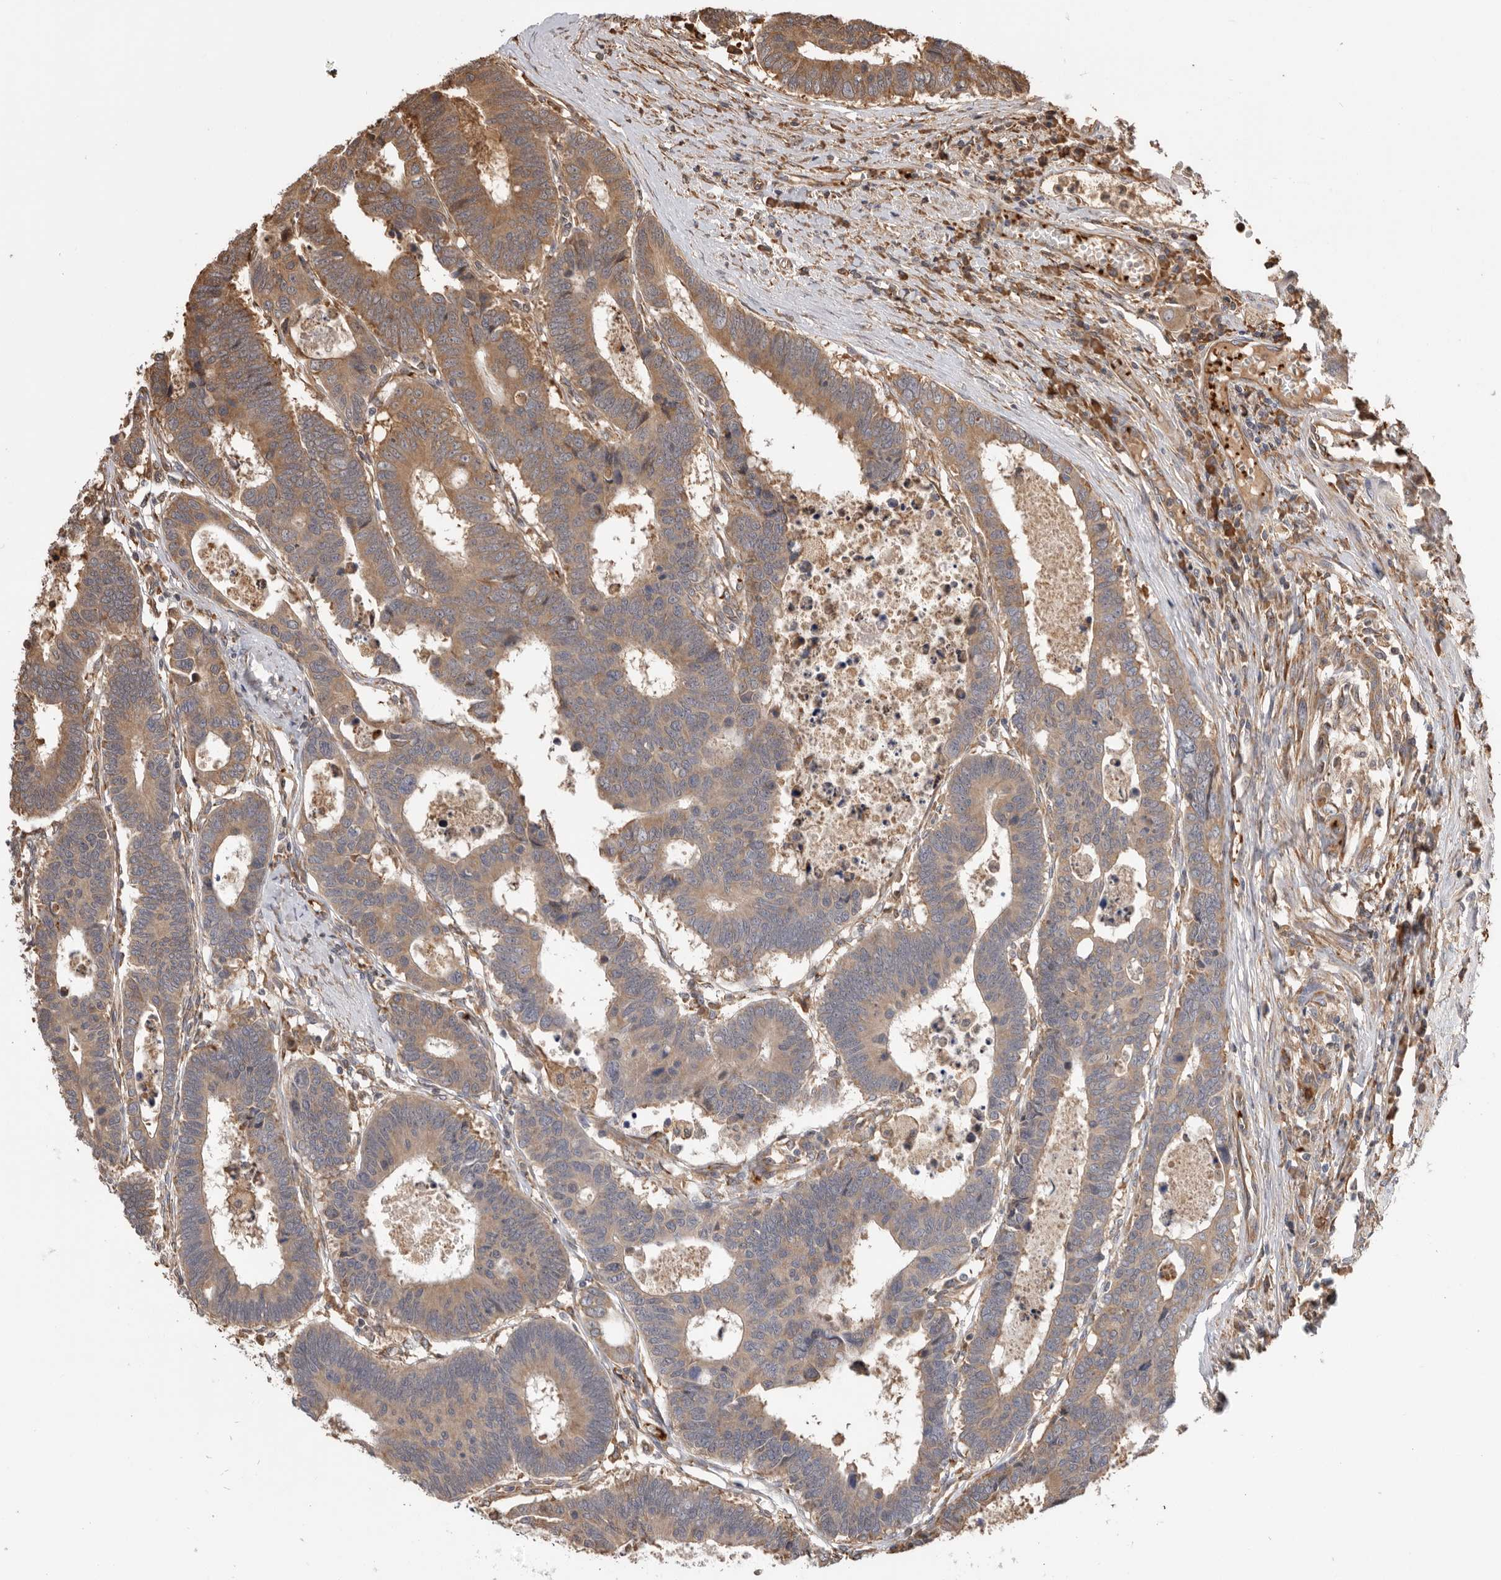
{"staining": {"intensity": "moderate", "quantity": ">75%", "location": "cytoplasmic/membranous"}, "tissue": "colorectal cancer", "cell_type": "Tumor cells", "image_type": "cancer", "snomed": [{"axis": "morphology", "description": "Adenocarcinoma, NOS"}, {"axis": "topography", "description": "Rectum"}], "caption": "Moderate cytoplasmic/membranous expression for a protein is identified in approximately >75% of tumor cells of colorectal cancer using immunohistochemistry (IHC).", "gene": "CDC42BPB", "patient": {"sex": "male", "age": 84}}